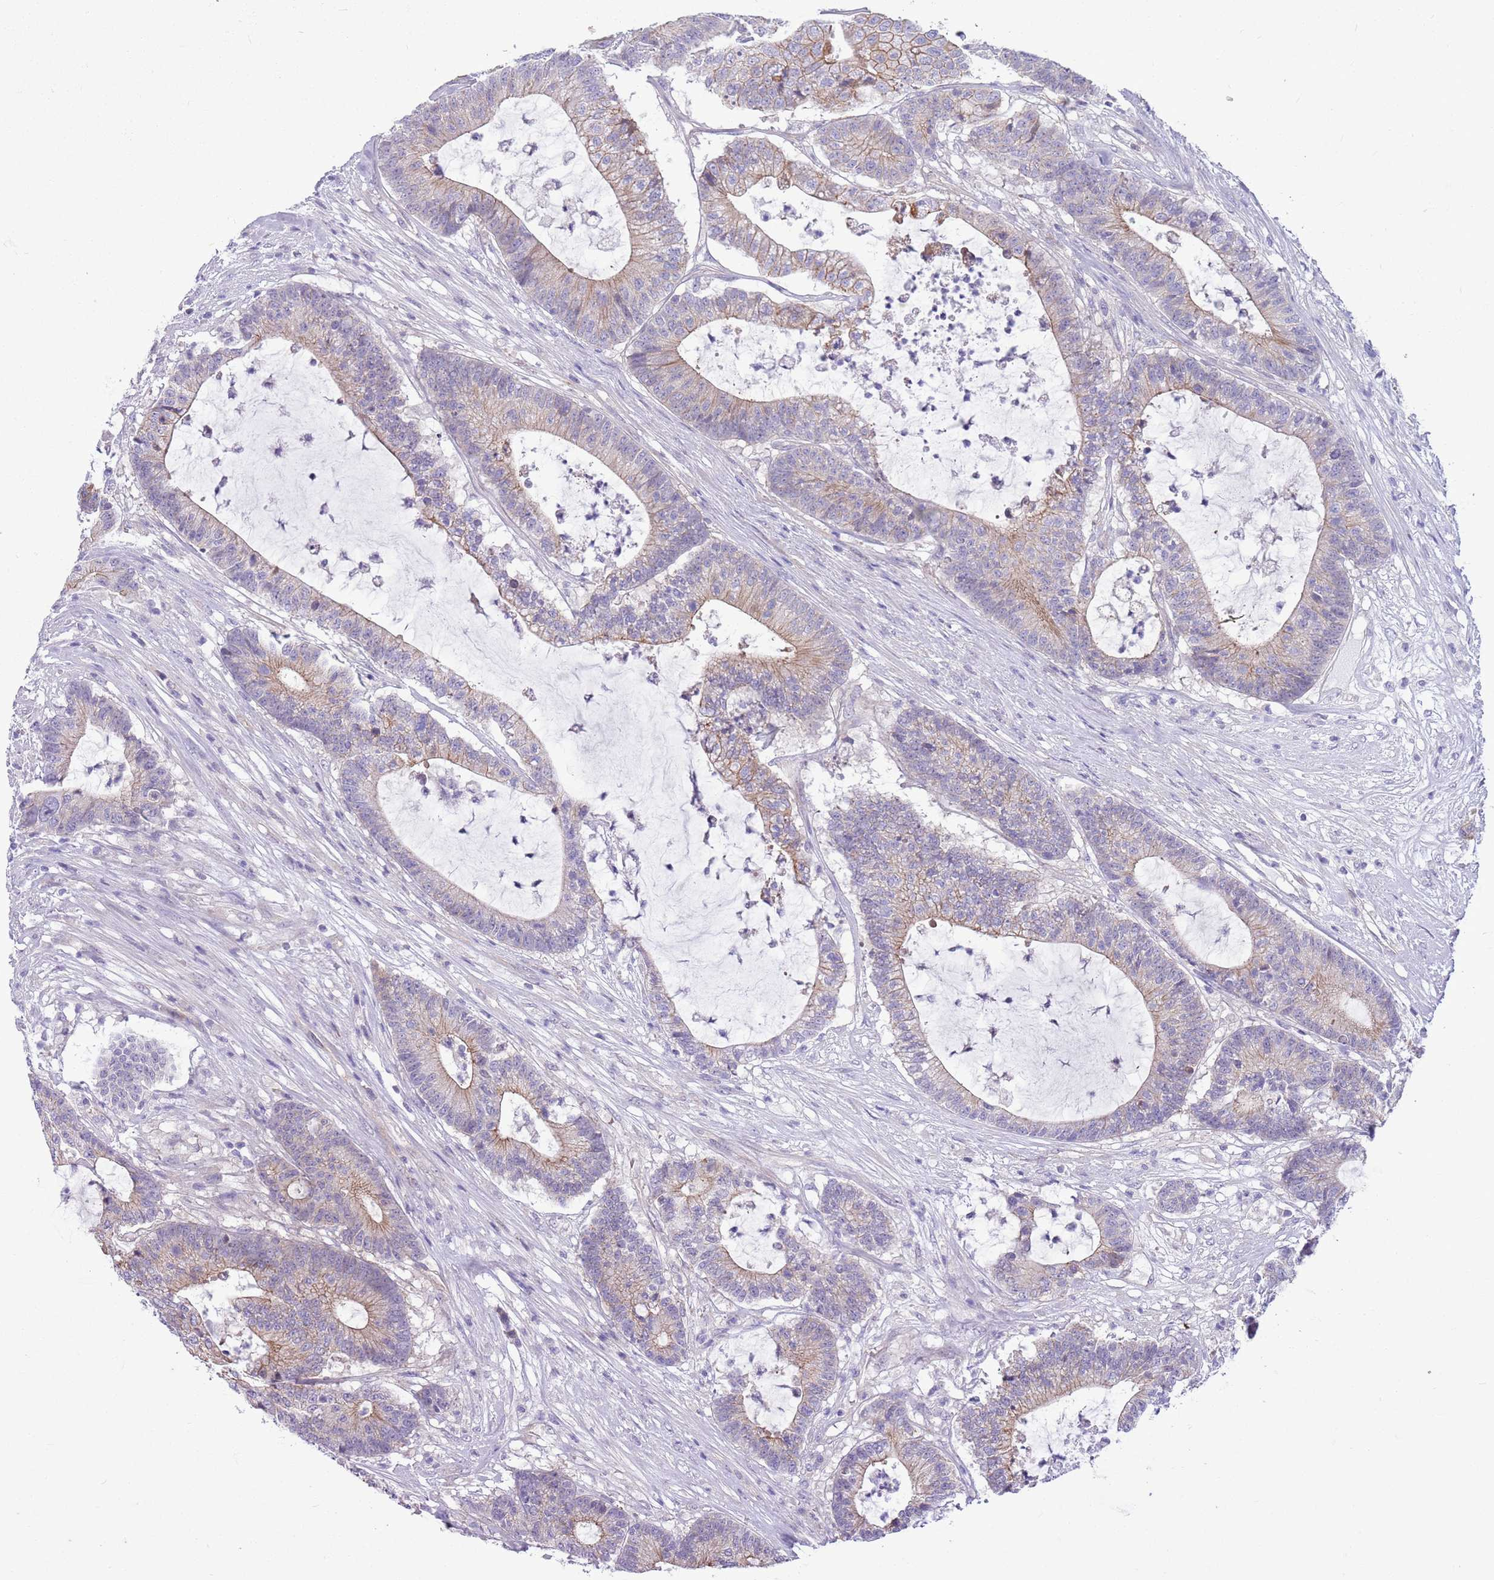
{"staining": {"intensity": "weak", "quantity": "25%-75%", "location": "cytoplasmic/membranous"}, "tissue": "colorectal cancer", "cell_type": "Tumor cells", "image_type": "cancer", "snomed": [{"axis": "morphology", "description": "Adenocarcinoma, NOS"}, {"axis": "topography", "description": "Colon"}], "caption": "Protein expression analysis of human colorectal cancer (adenocarcinoma) reveals weak cytoplasmic/membranous staining in approximately 25%-75% of tumor cells.", "gene": "PARP8", "patient": {"sex": "female", "age": 84}}